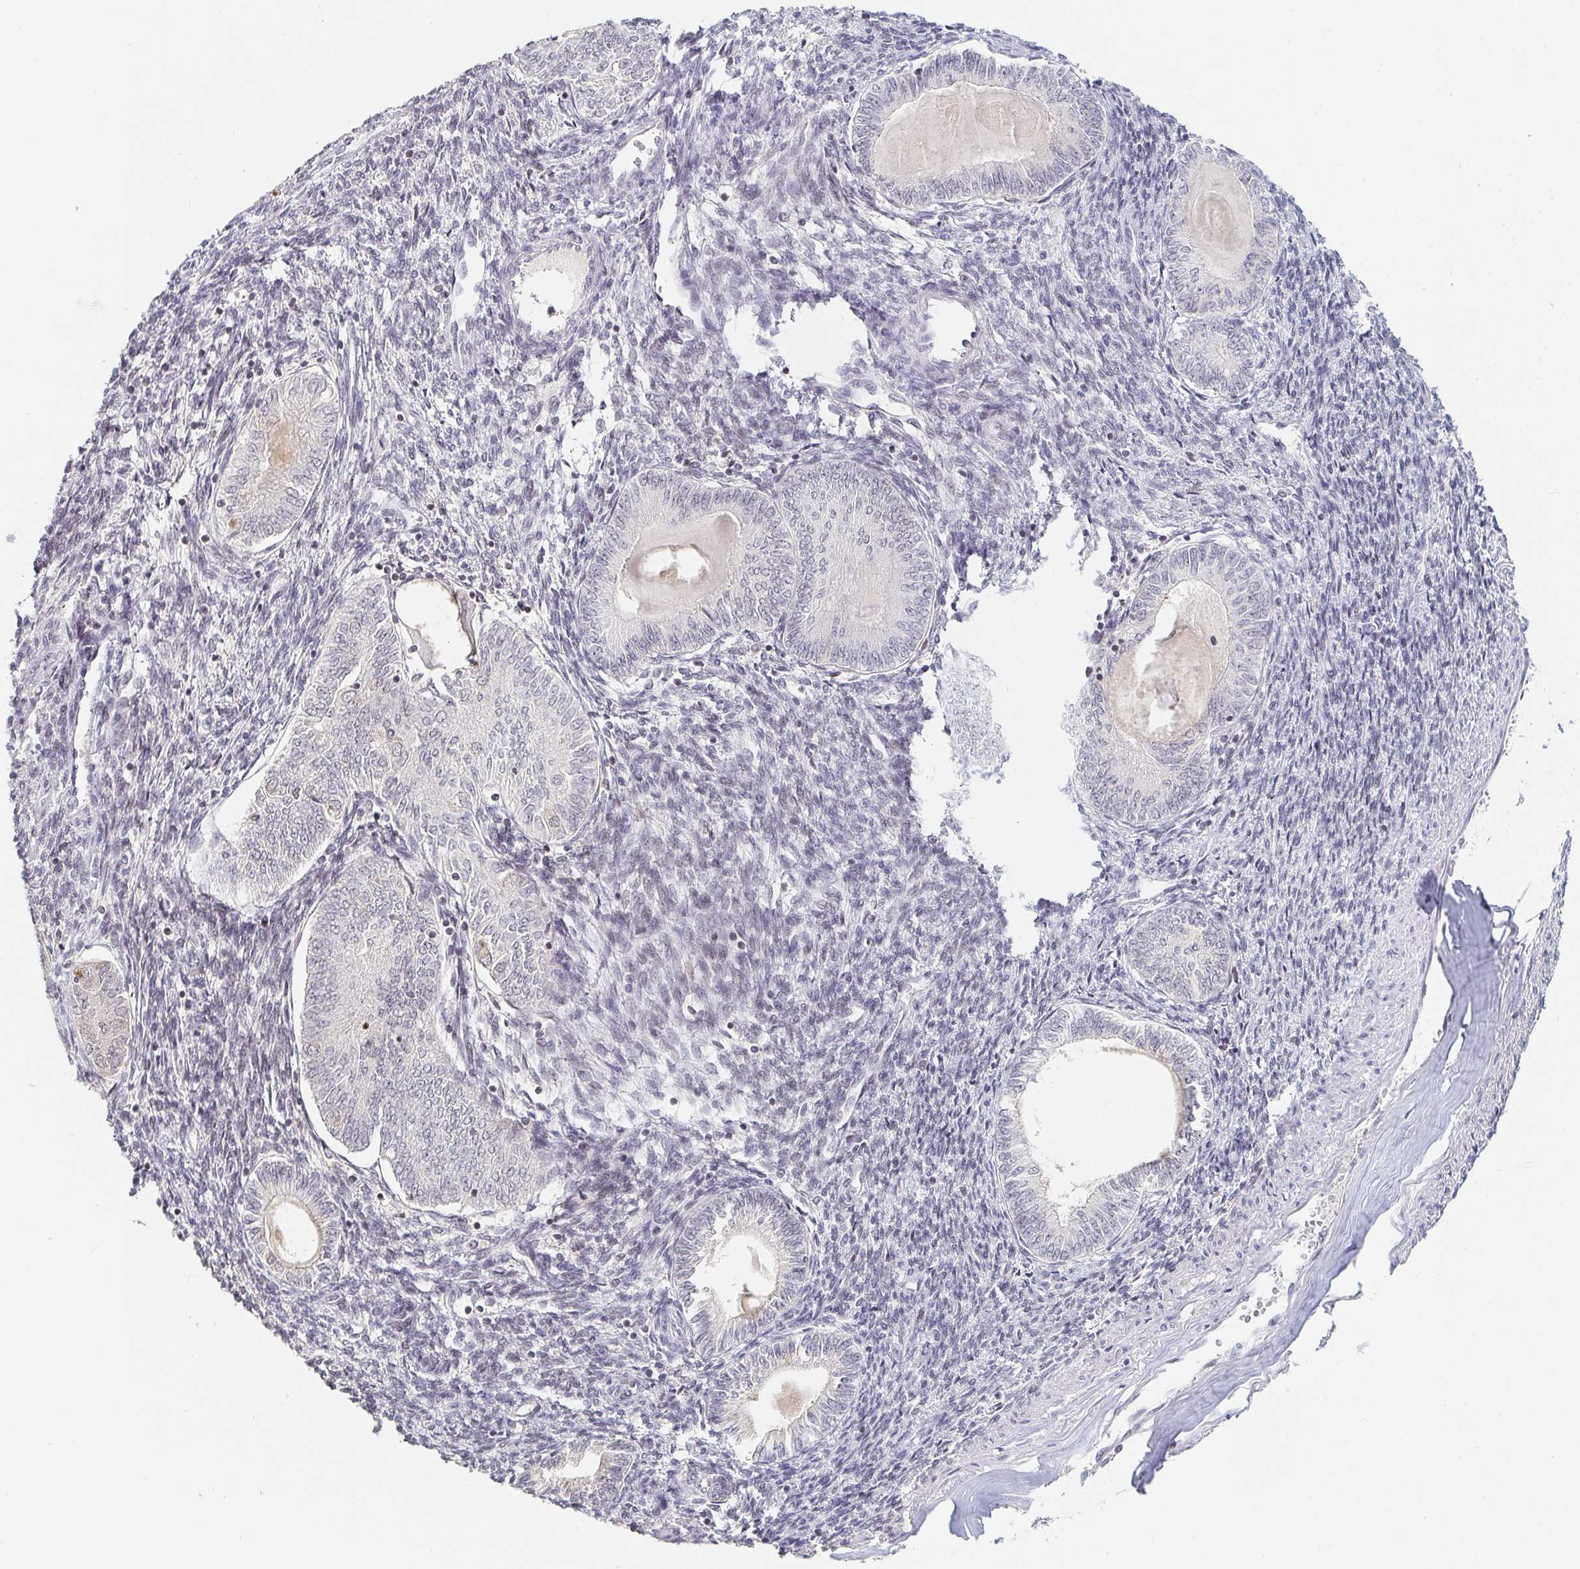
{"staining": {"intensity": "negative", "quantity": "none", "location": "none"}, "tissue": "endometrial cancer", "cell_type": "Tumor cells", "image_type": "cancer", "snomed": [{"axis": "morphology", "description": "Carcinoma, NOS"}, {"axis": "topography", "description": "Uterus"}], "caption": "Endometrial cancer was stained to show a protein in brown. There is no significant positivity in tumor cells.", "gene": "NME9", "patient": {"sex": "female", "age": 76}}